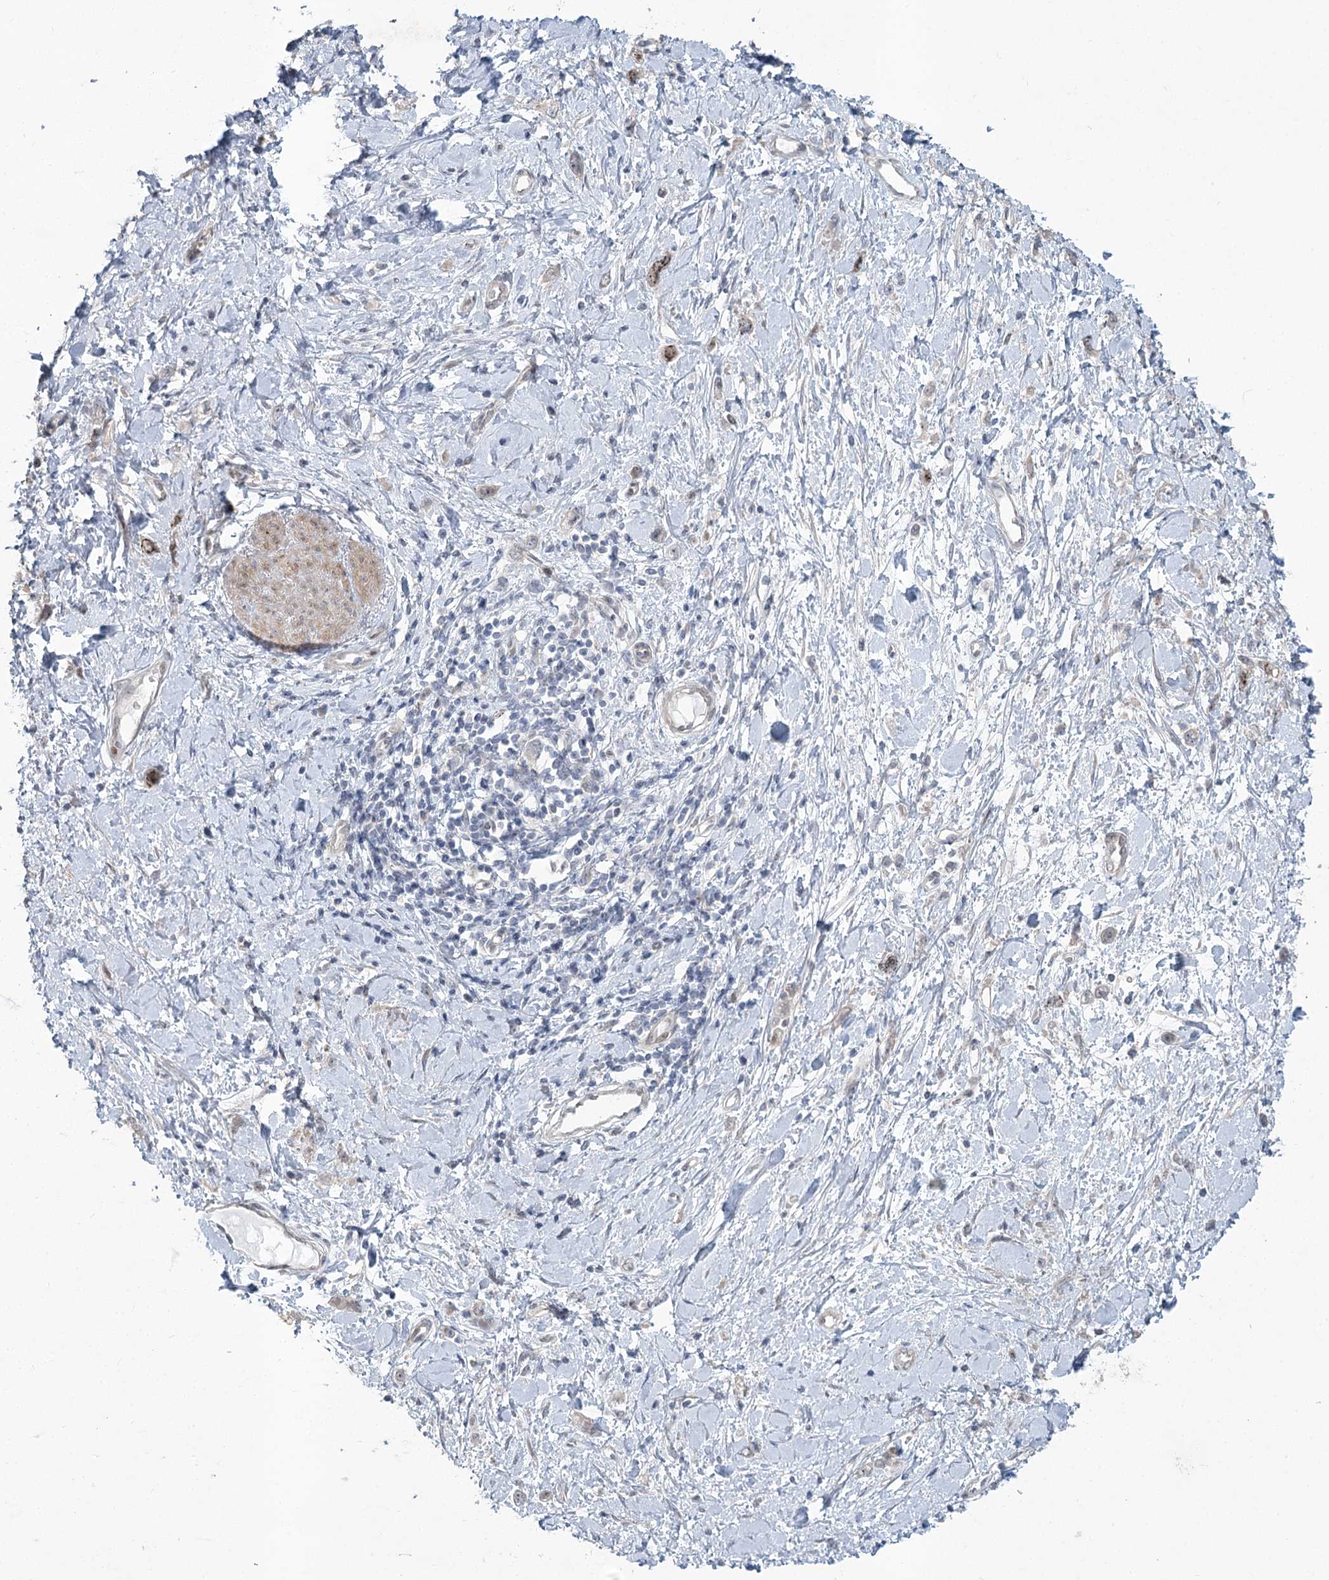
{"staining": {"intensity": "weak", "quantity": "<25%", "location": "nuclear"}, "tissue": "stomach cancer", "cell_type": "Tumor cells", "image_type": "cancer", "snomed": [{"axis": "morphology", "description": "Adenocarcinoma, NOS"}, {"axis": "topography", "description": "Stomach"}], "caption": "This micrograph is of stomach cancer stained with immunohistochemistry to label a protein in brown with the nuclei are counter-stained blue. There is no positivity in tumor cells.", "gene": "ABITRAM", "patient": {"sex": "female", "age": 76}}